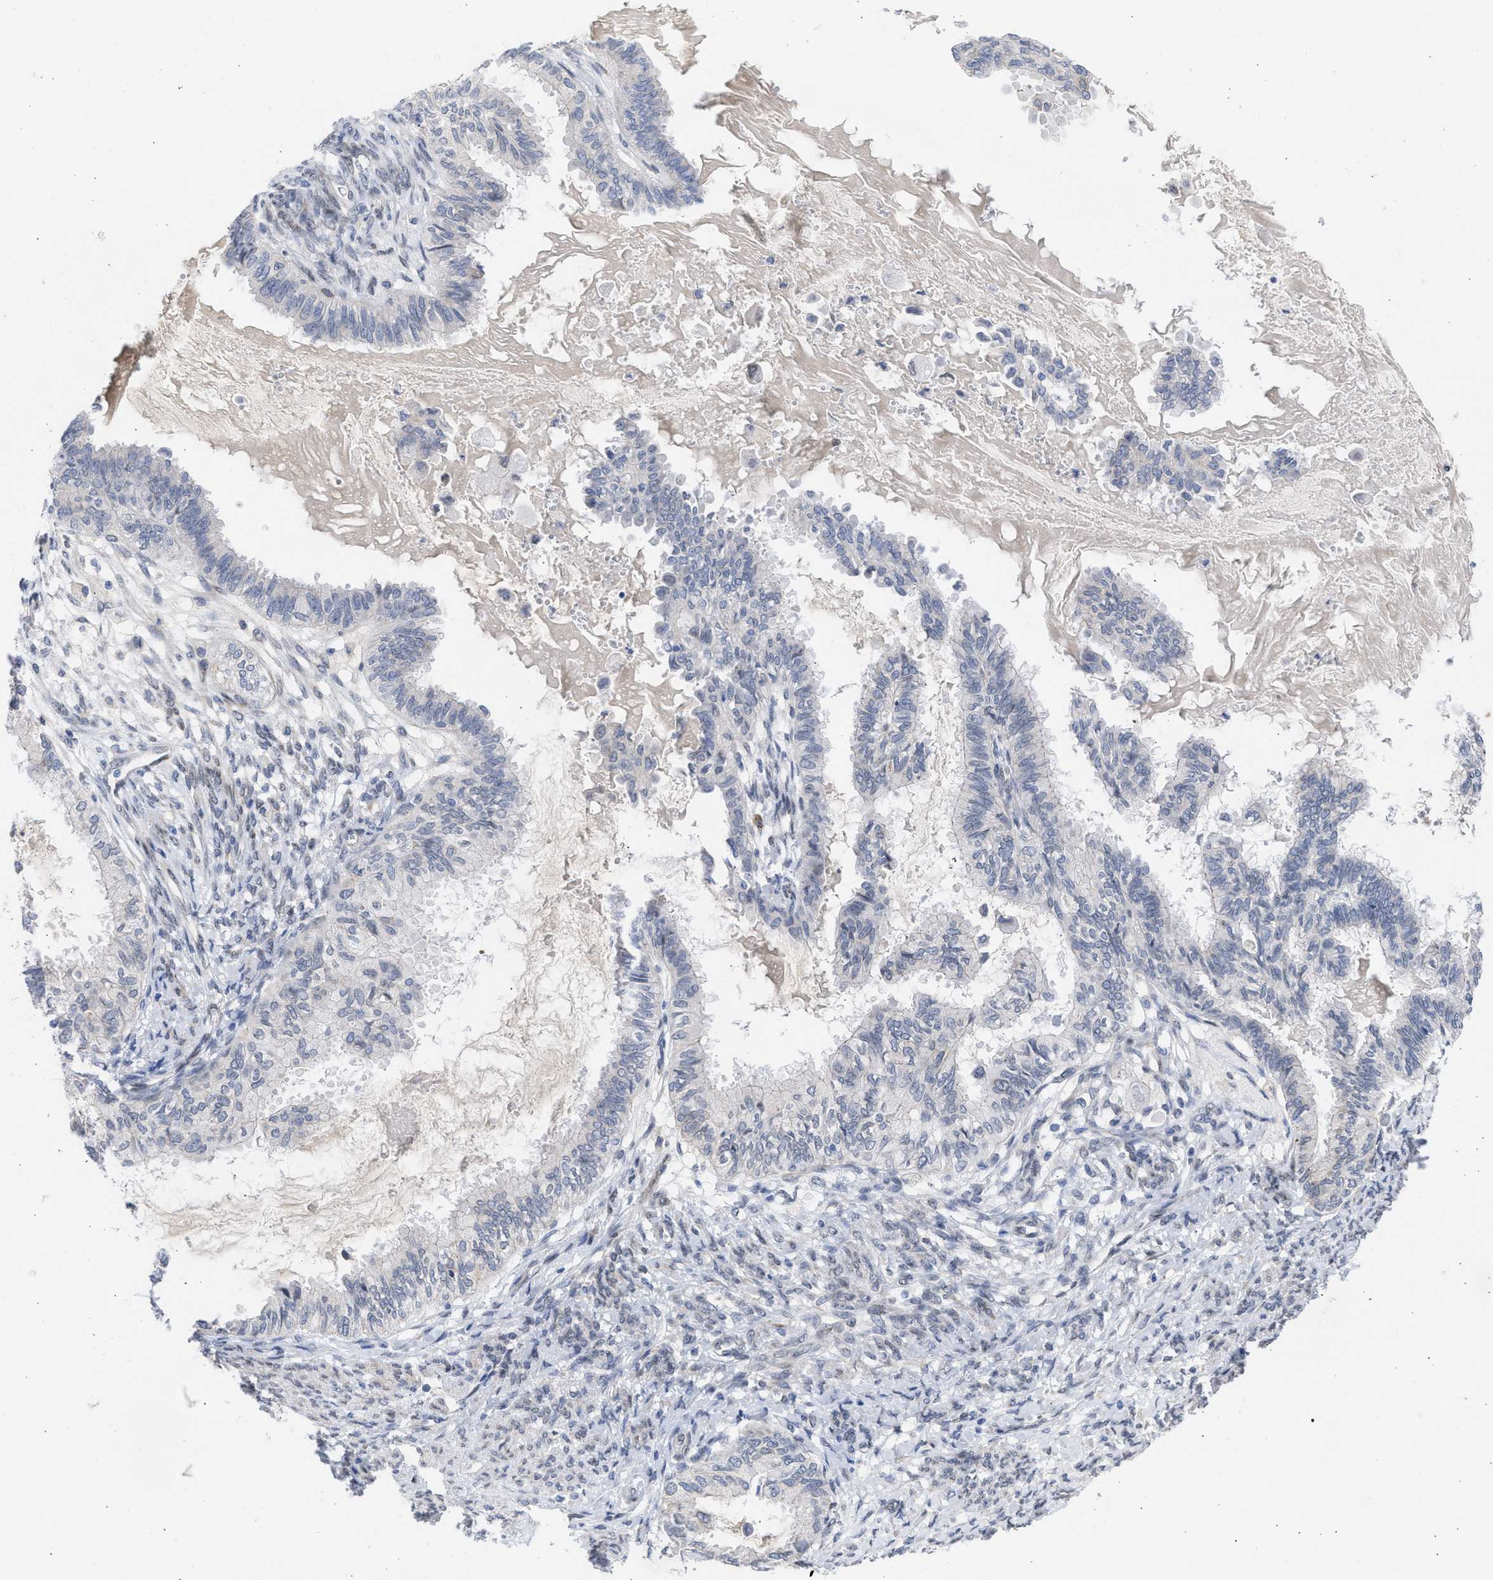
{"staining": {"intensity": "negative", "quantity": "none", "location": "none"}, "tissue": "cervical cancer", "cell_type": "Tumor cells", "image_type": "cancer", "snomed": [{"axis": "morphology", "description": "Normal tissue, NOS"}, {"axis": "morphology", "description": "Adenocarcinoma, NOS"}, {"axis": "topography", "description": "Cervix"}, {"axis": "topography", "description": "Endometrium"}], "caption": "IHC image of neoplastic tissue: cervical cancer stained with DAB exhibits no significant protein expression in tumor cells.", "gene": "NUP35", "patient": {"sex": "female", "age": 86}}